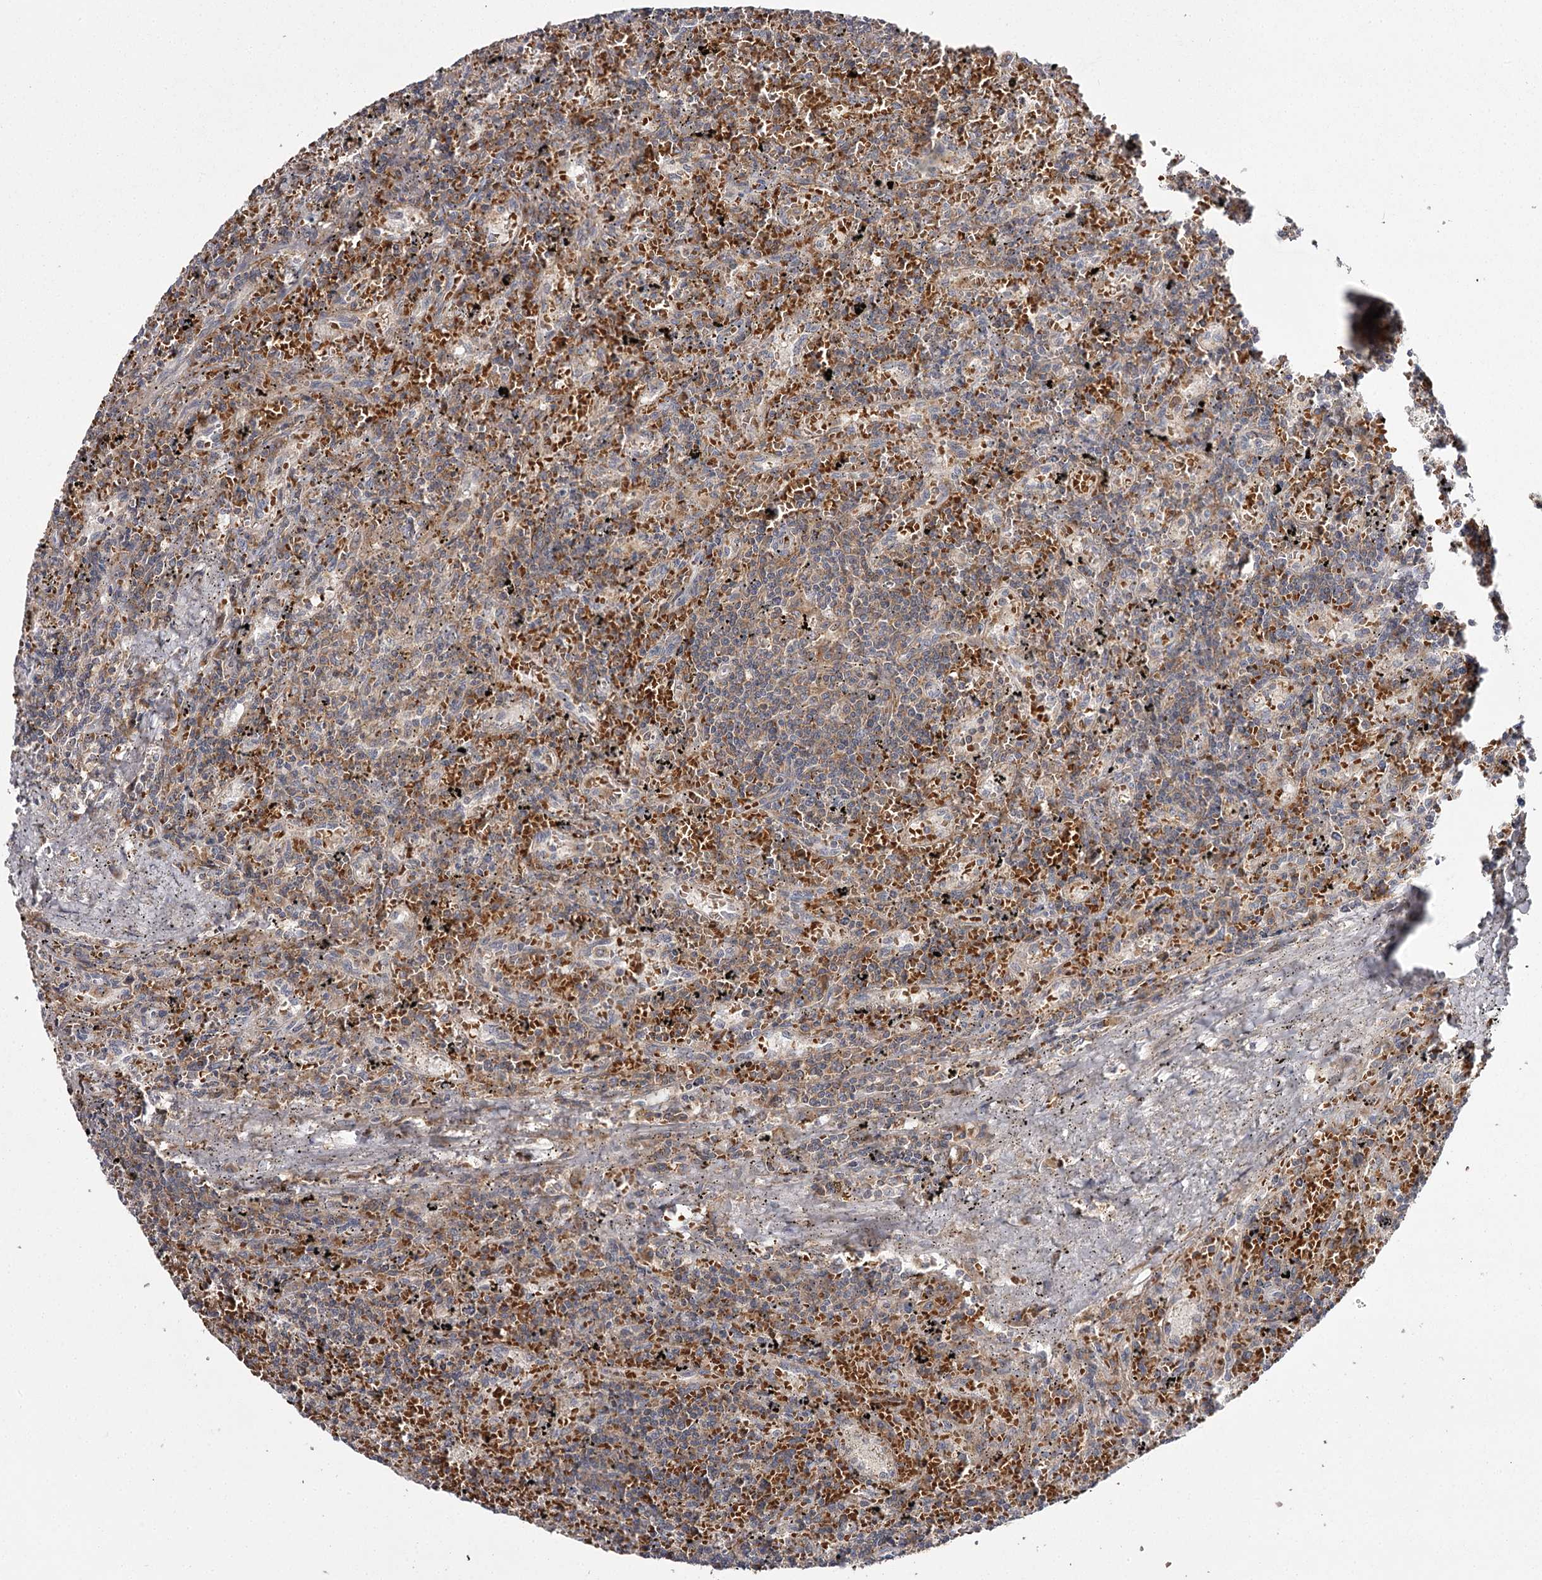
{"staining": {"intensity": "weak", "quantity": "<25%", "location": "cytoplasmic/membranous"}, "tissue": "lymphoma", "cell_type": "Tumor cells", "image_type": "cancer", "snomed": [{"axis": "morphology", "description": "Malignant lymphoma, non-Hodgkin's type, Low grade"}, {"axis": "topography", "description": "Spleen"}], "caption": "DAB (3,3'-diaminobenzidine) immunohistochemical staining of human lymphoma reveals no significant staining in tumor cells.", "gene": "RASSF6", "patient": {"sex": "male", "age": 76}}